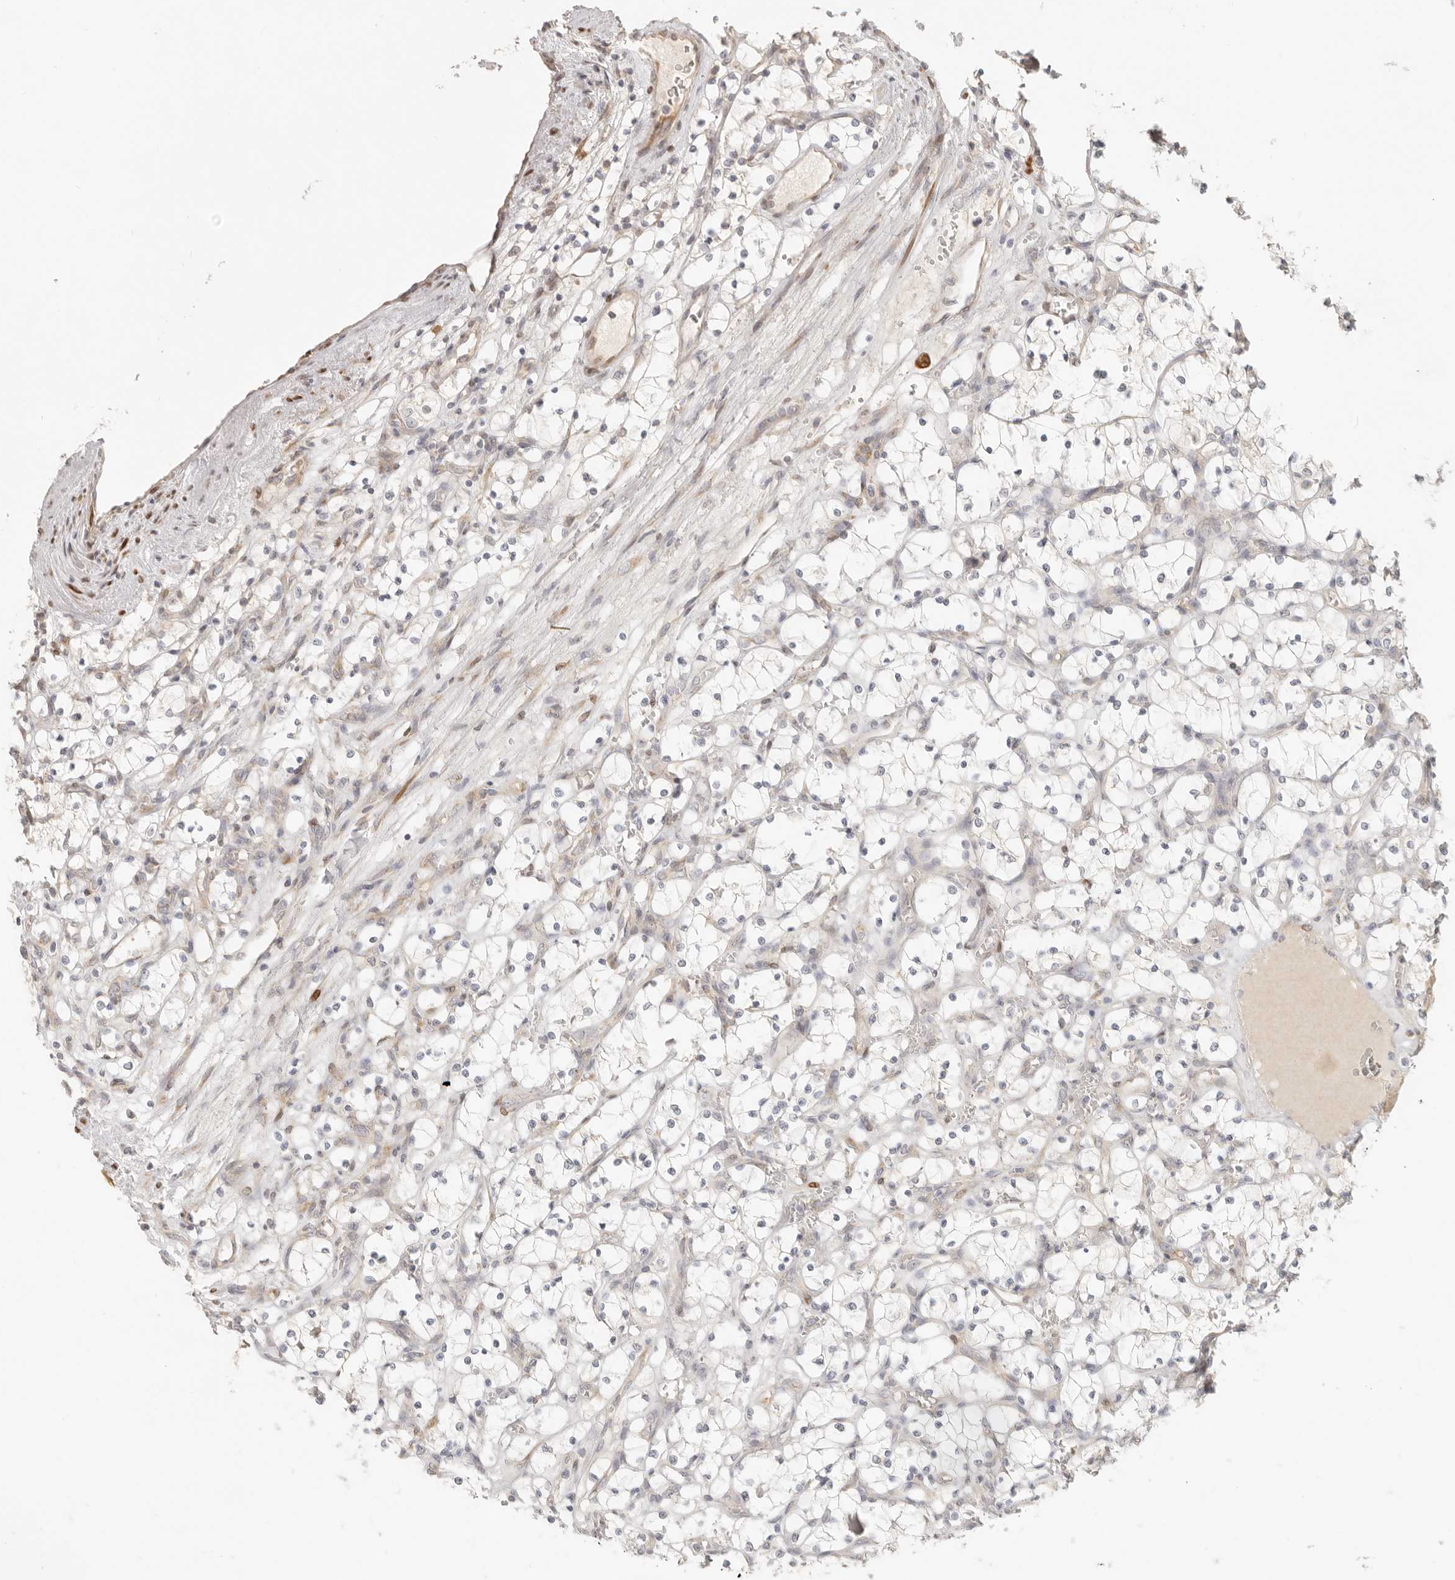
{"staining": {"intensity": "weak", "quantity": "<25%", "location": "cytoplasmic/membranous"}, "tissue": "renal cancer", "cell_type": "Tumor cells", "image_type": "cancer", "snomed": [{"axis": "morphology", "description": "Adenocarcinoma, NOS"}, {"axis": "topography", "description": "Kidney"}], "caption": "Immunohistochemistry image of neoplastic tissue: renal cancer stained with DAB (3,3'-diaminobenzidine) displays no significant protein positivity in tumor cells. The staining is performed using DAB (3,3'-diaminobenzidine) brown chromogen with nuclei counter-stained in using hematoxylin.", "gene": "PABPC4", "patient": {"sex": "female", "age": 69}}